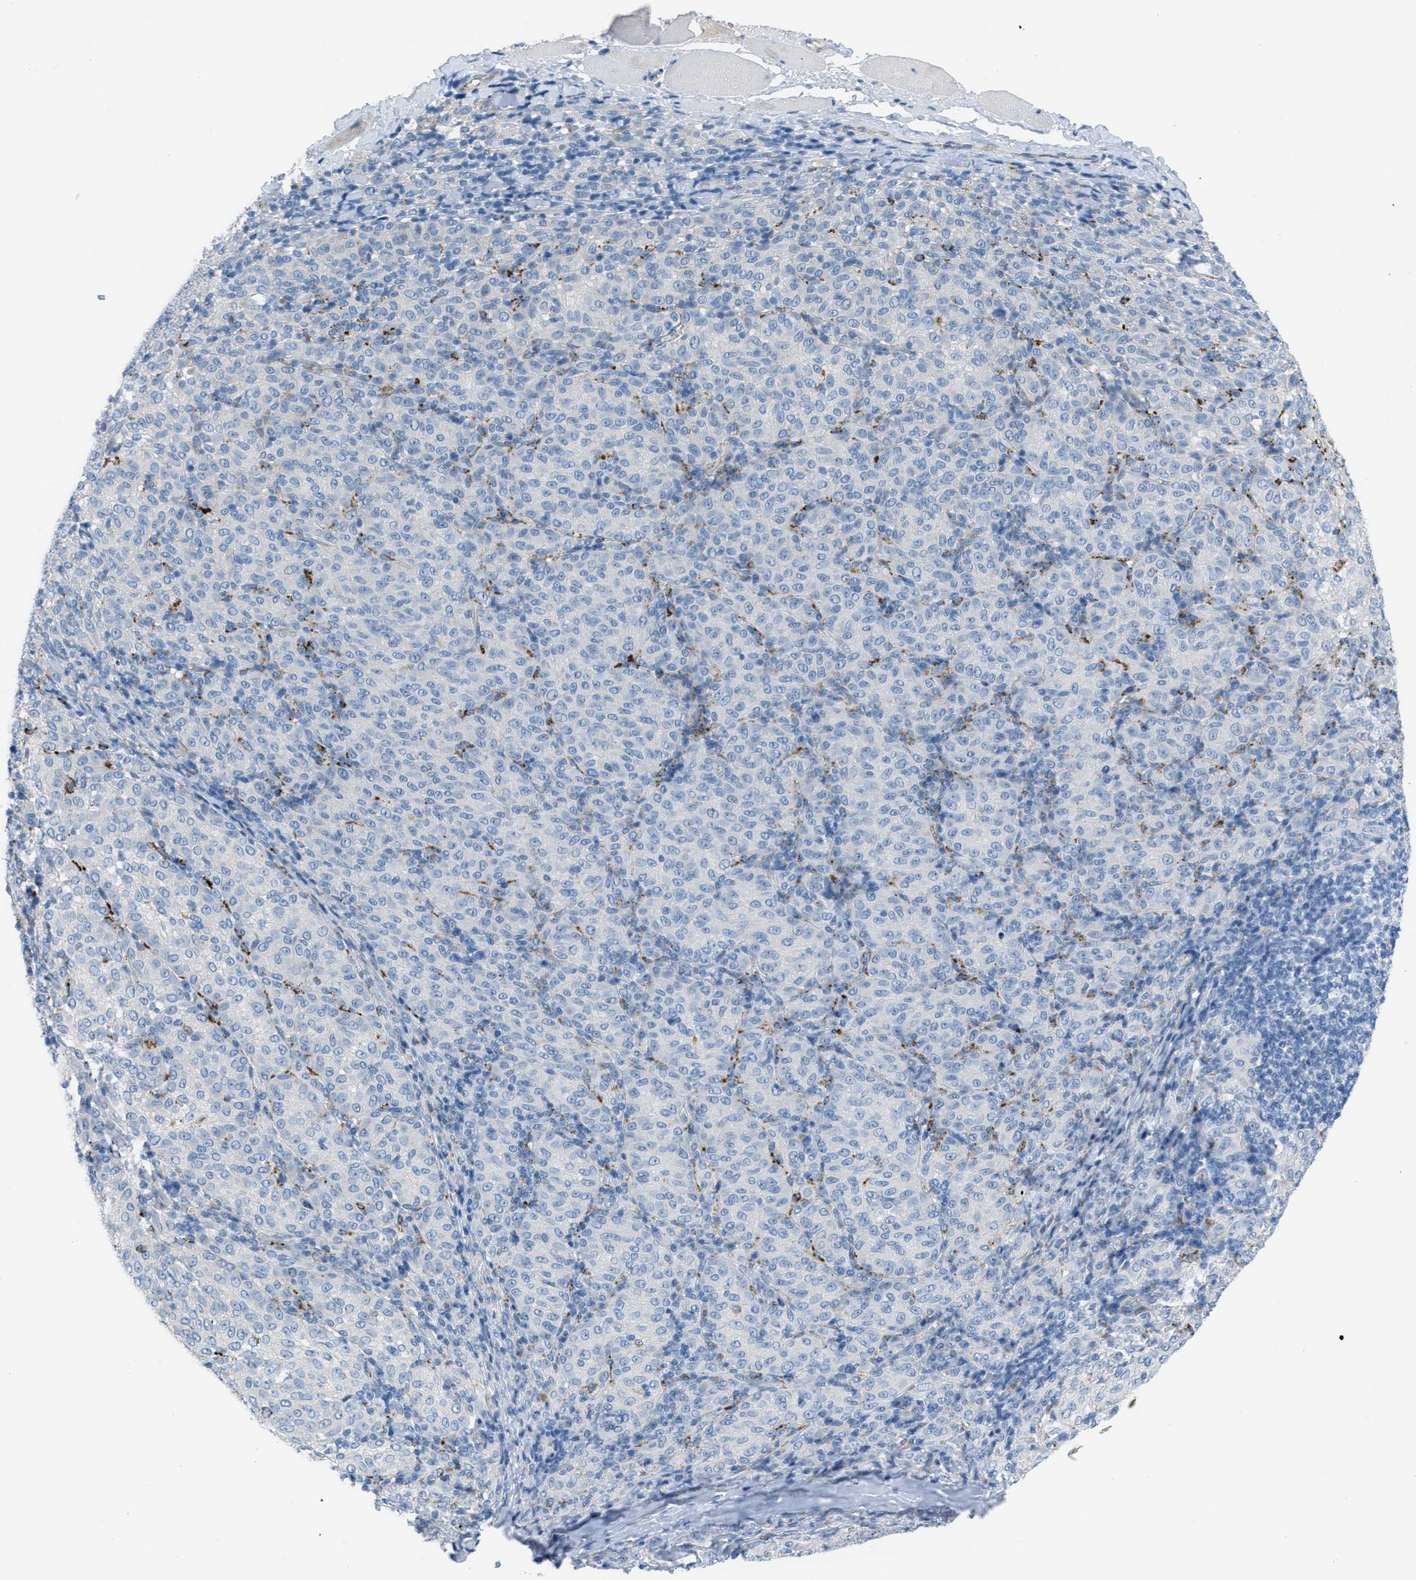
{"staining": {"intensity": "negative", "quantity": "none", "location": "none"}, "tissue": "melanoma", "cell_type": "Tumor cells", "image_type": "cancer", "snomed": [{"axis": "morphology", "description": "Malignant melanoma, NOS"}, {"axis": "topography", "description": "Skin"}], "caption": "An image of human melanoma is negative for staining in tumor cells. (Brightfield microscopy of DAB immunohistochemistry (IHC) at high magnification).", "gene": "CRB3", "patient": {"sex": "female", "age": 72}}